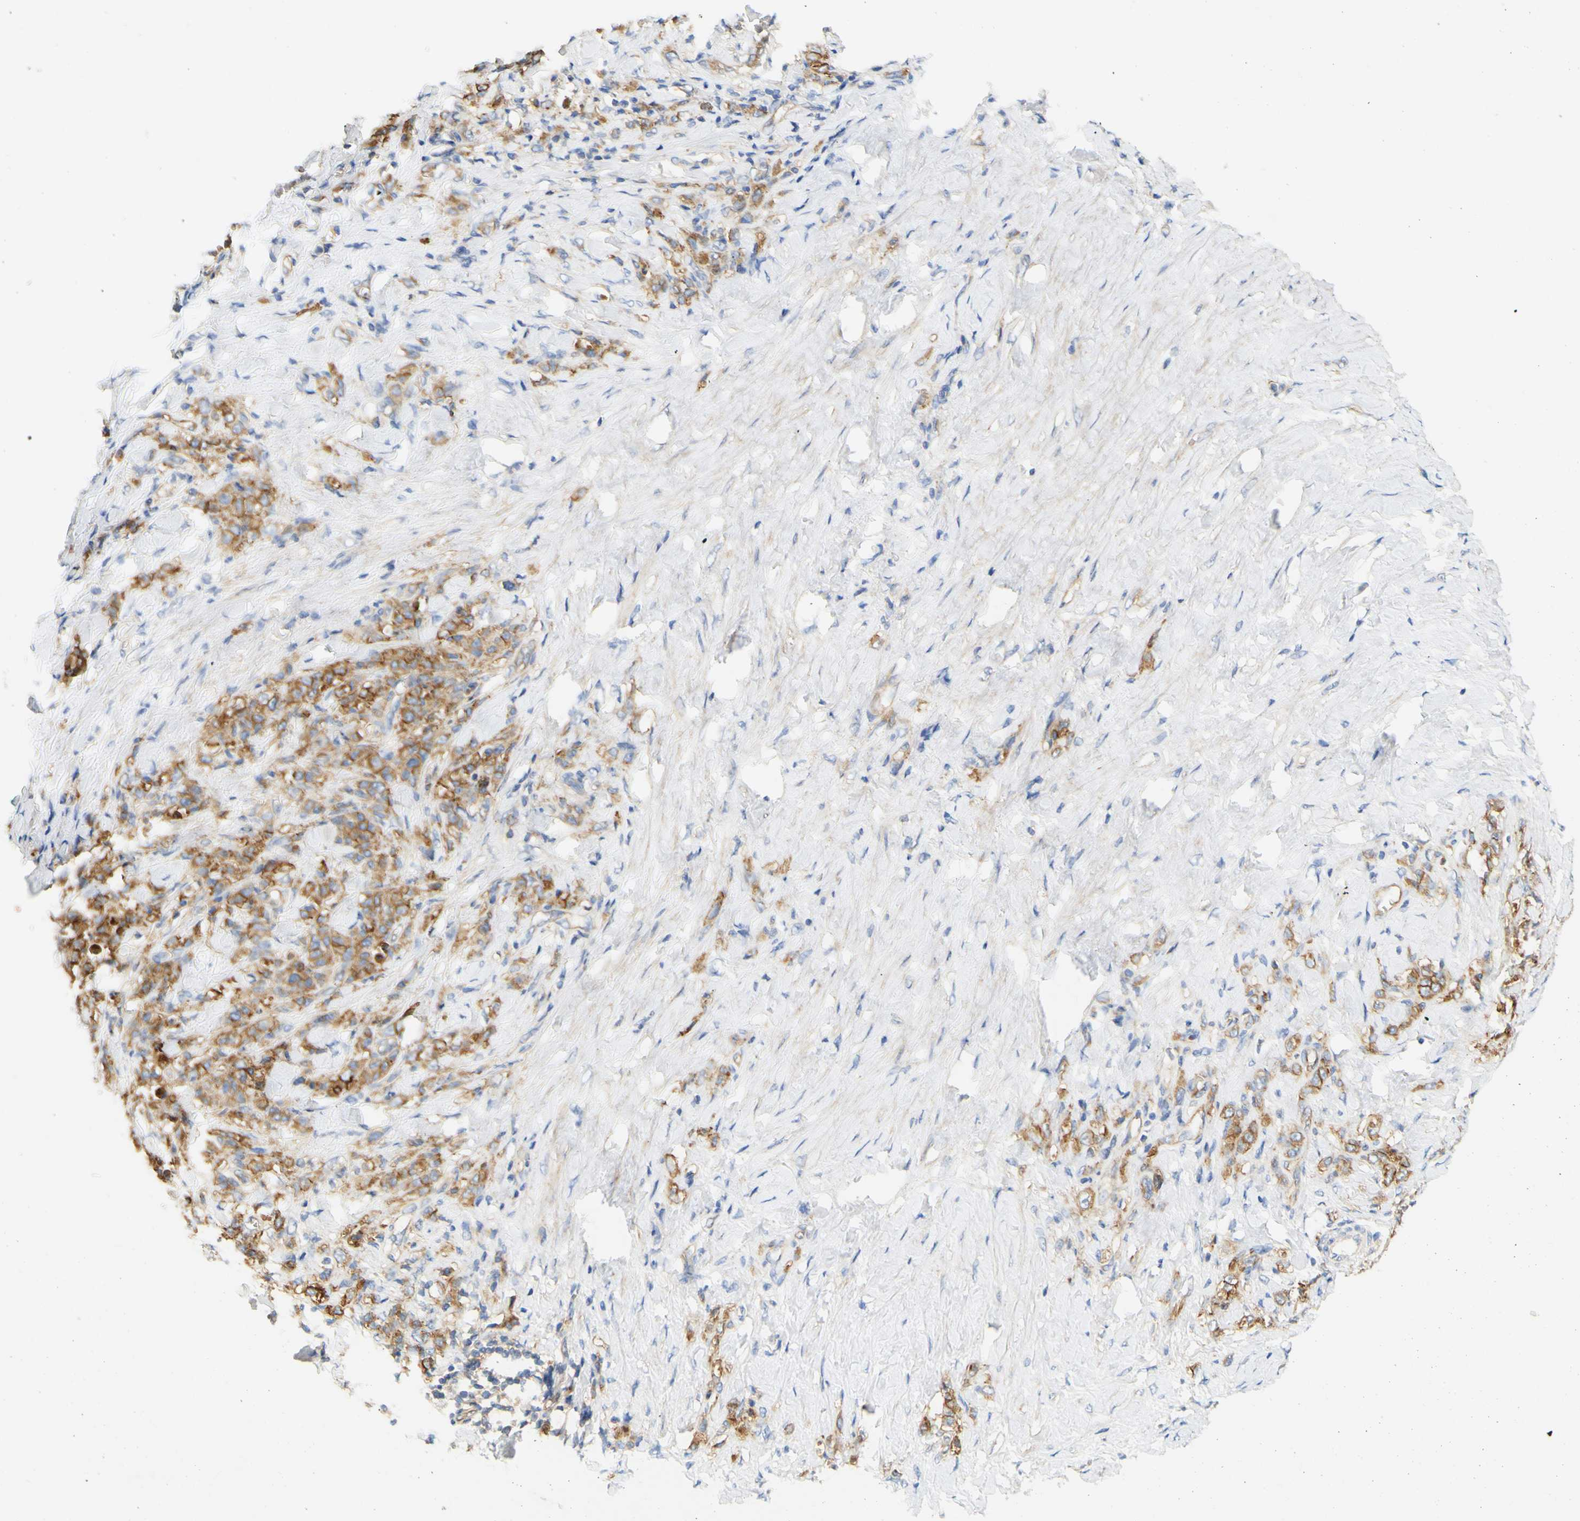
{"staining": {"intensity": "strong", "quantity": ">75%", "location": "cytoplasmic/membranous"}, "tissue": "stomach cancer", "cell_type": "Tumor cells", "image_type": "cancer", "snomed": [{"axis": "morphology", "description": "Adenocarcinoma, NOS"}, {"axis": "topography", "description": "Stomach"}], "caption": "An image of stomach cancer (adenocarcinoma) stained for a protein exhibits strong cytoplasmic/membranous brown staining in tumor cells.", "gene": "PCDH7", "patient": {"sex": "male", "age": 82}}